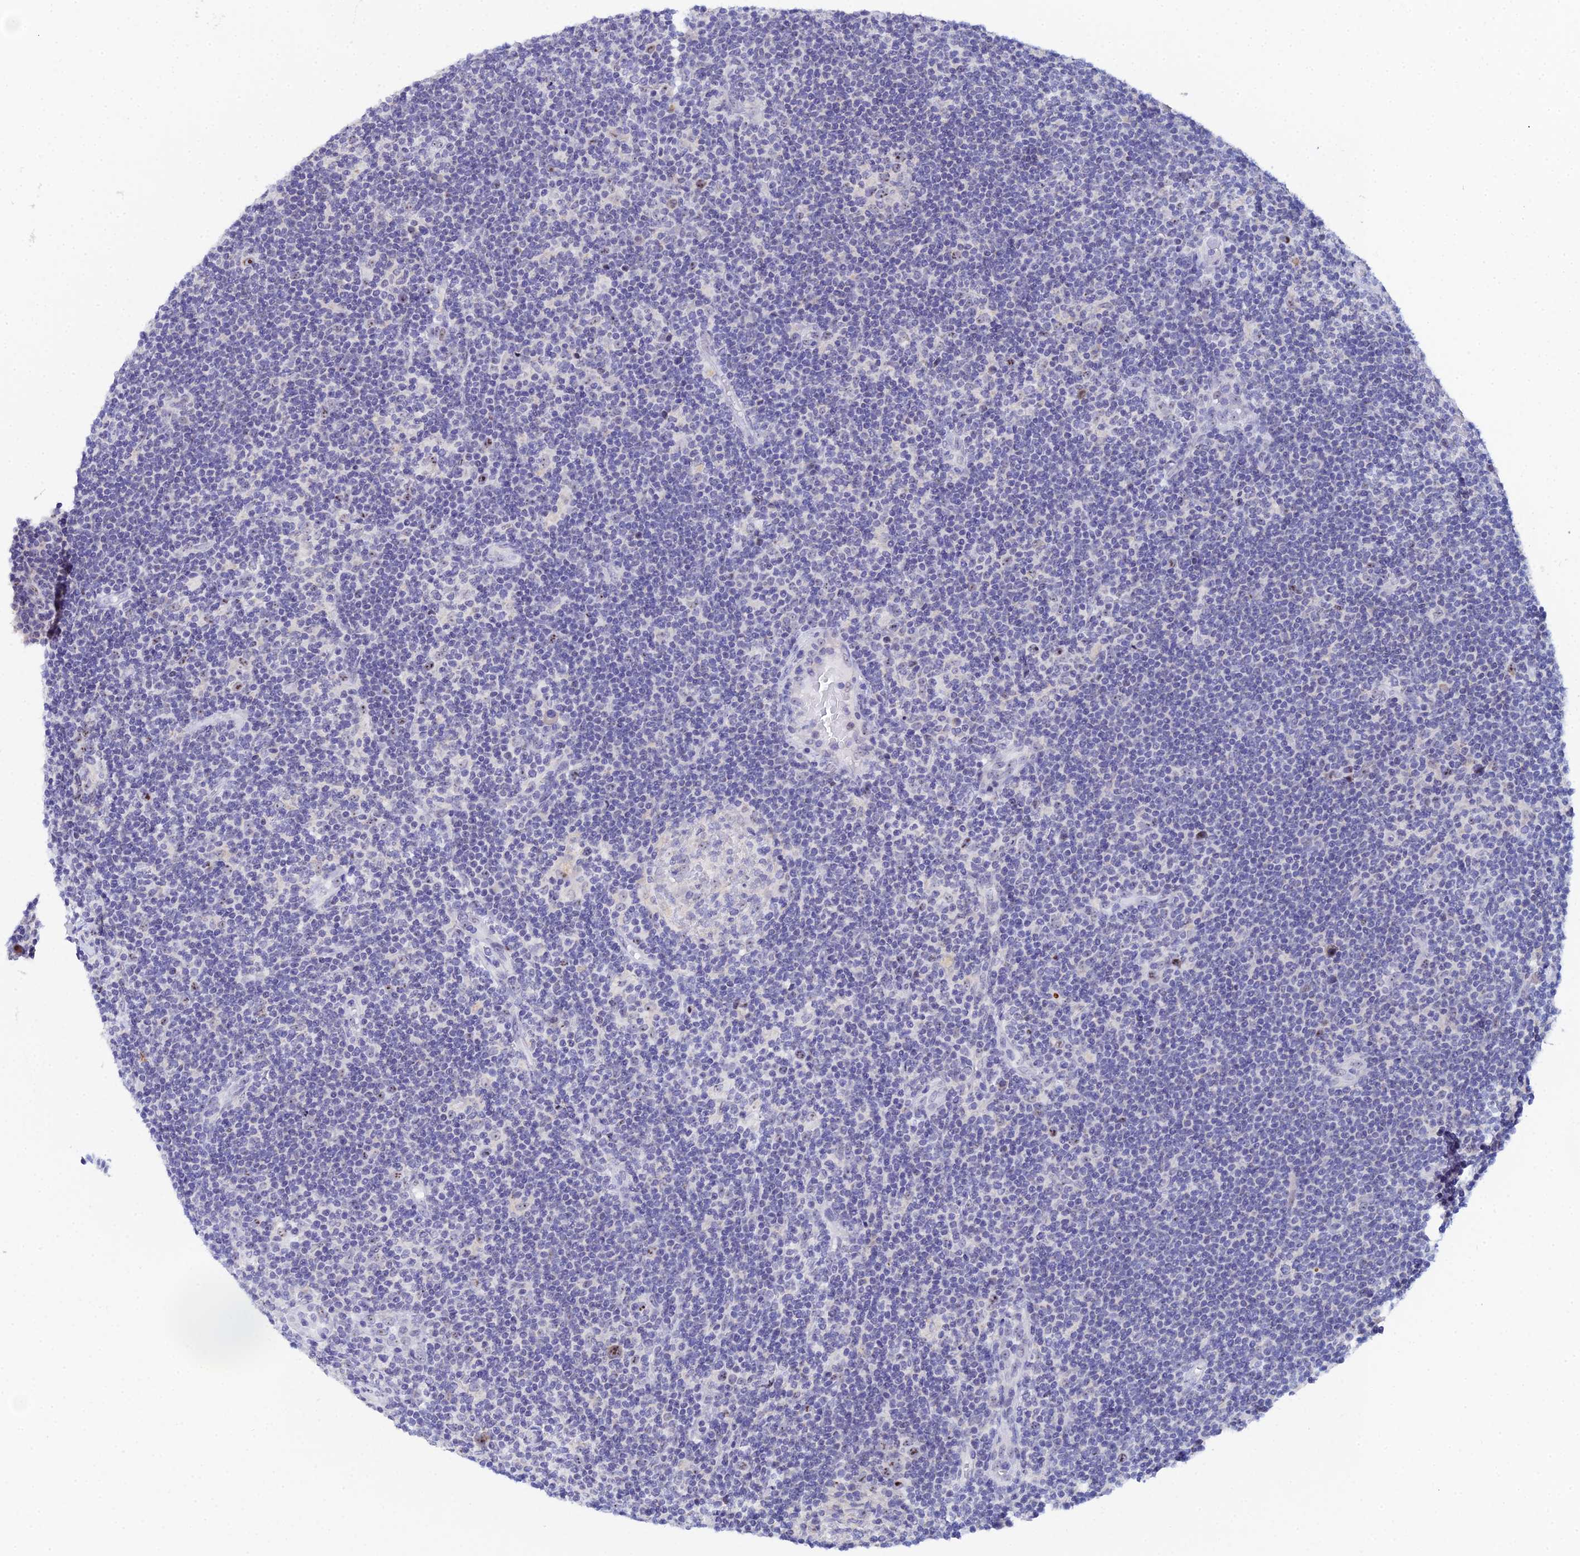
{"staining": {"intensity": "negative", "quantity": "none", "location": "none"}, "tissue": "lymphoma", "cell_type": "Tumor cells", "image_type": "cancer", "snomed": [{"axis": "morphology", "description": "Hodgkin's disease, NOS"}, {"axis": "topography", "description": "Lymph node"}], "caption": "Tumor cells are negative for brown protein staining in lymphoma.", "gene": "PLPP4", "patient": {"sex": "female", "age": 57}}